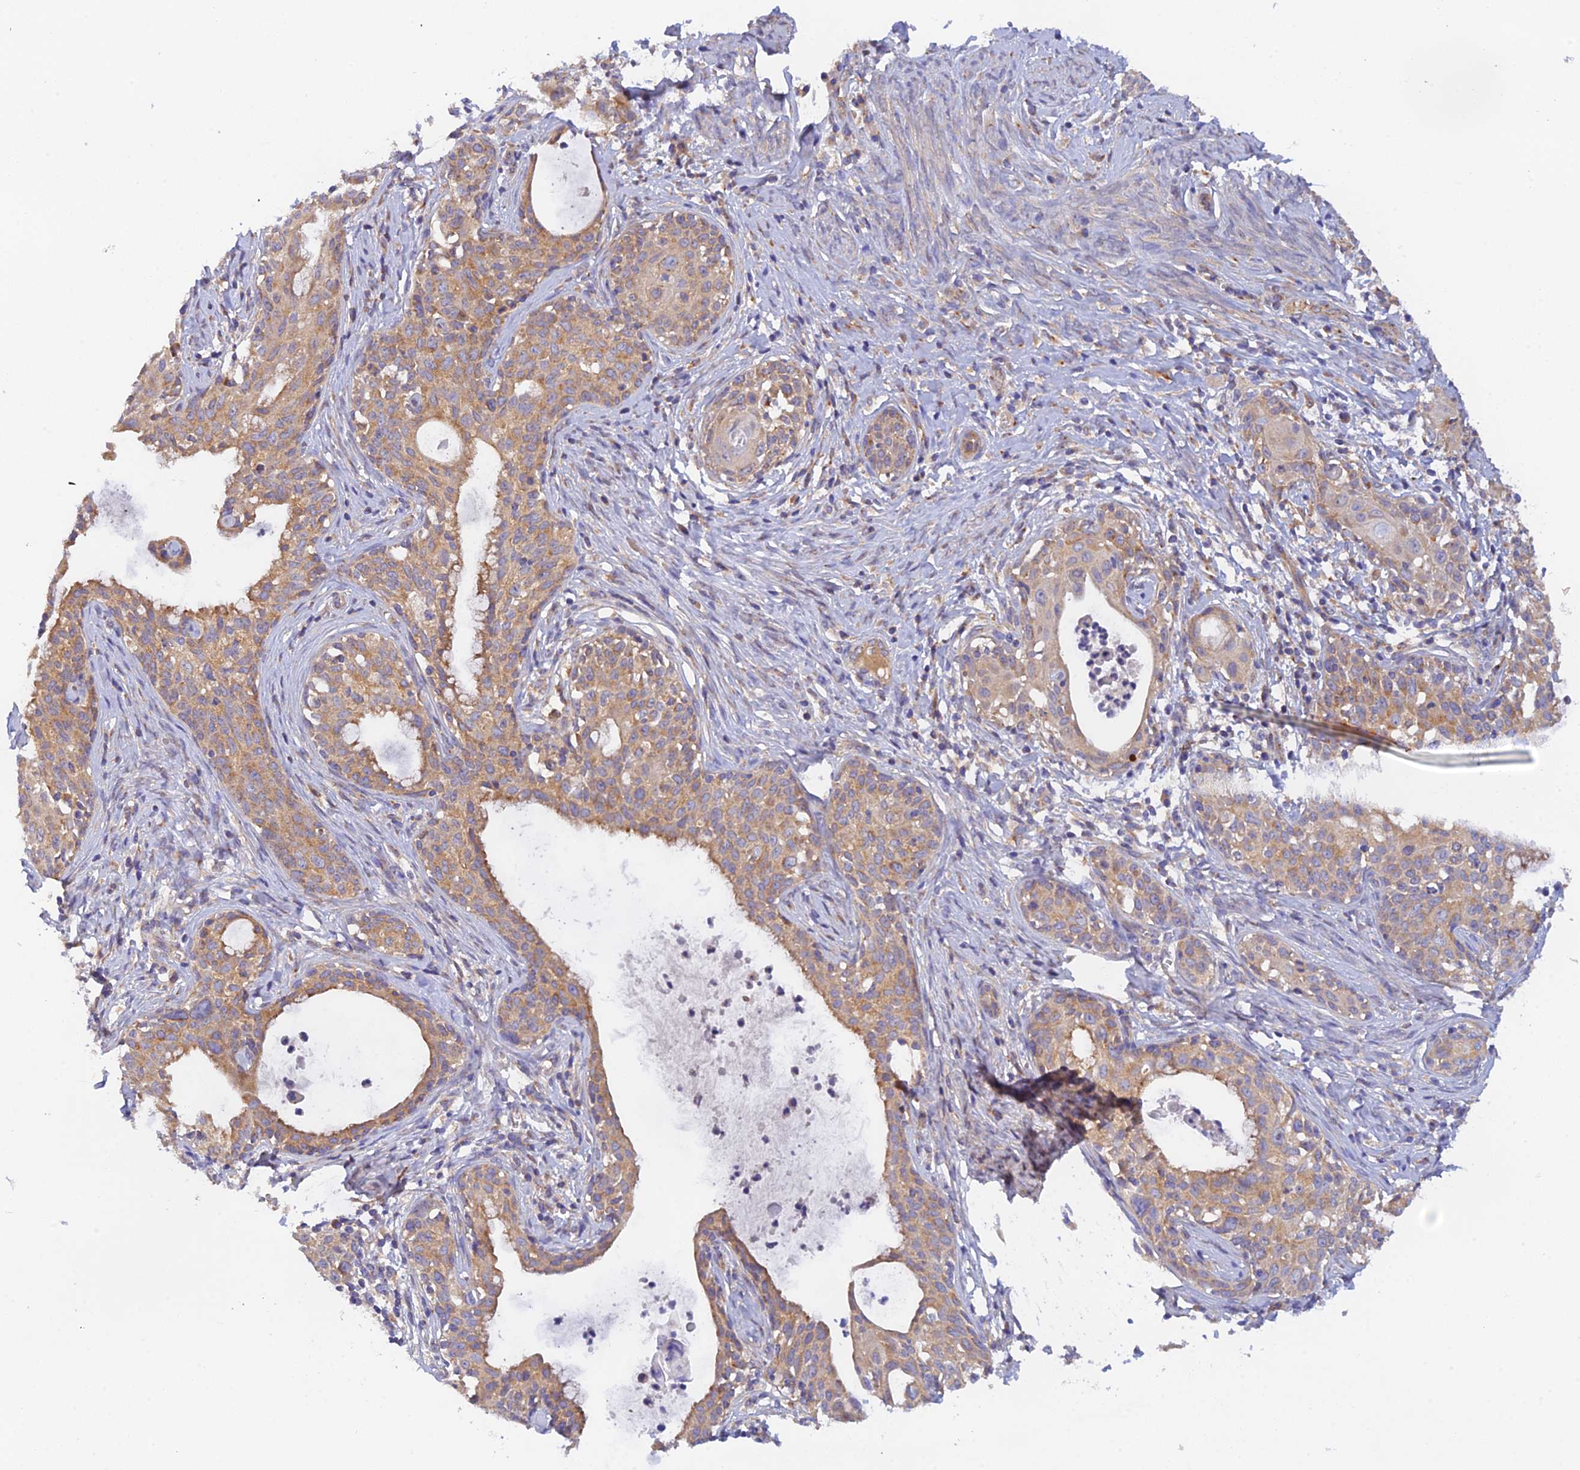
{"staining": {"intensity": "moderate", "quantity": ">75%", "location": "cytoplasmic/membranous"}, "tissue": "cervical cancer", "cell_type": "Tumor cells", "image_type": "cancer", "snomed": [{"axis": "morphology", "description": "Squamous cell carcinoma, NOS"}, {"axis": "topography", "description": "Cervix"}], "caption": "About >75% of tumor cells in squamous cell carcinoma (cervical) reveal moderate cytoplasmic/membranous protein staining as visualized by brown immunohistochemical staining.", "gene": "RANBP6", "patient": {"sex": "female", "age": 52}}